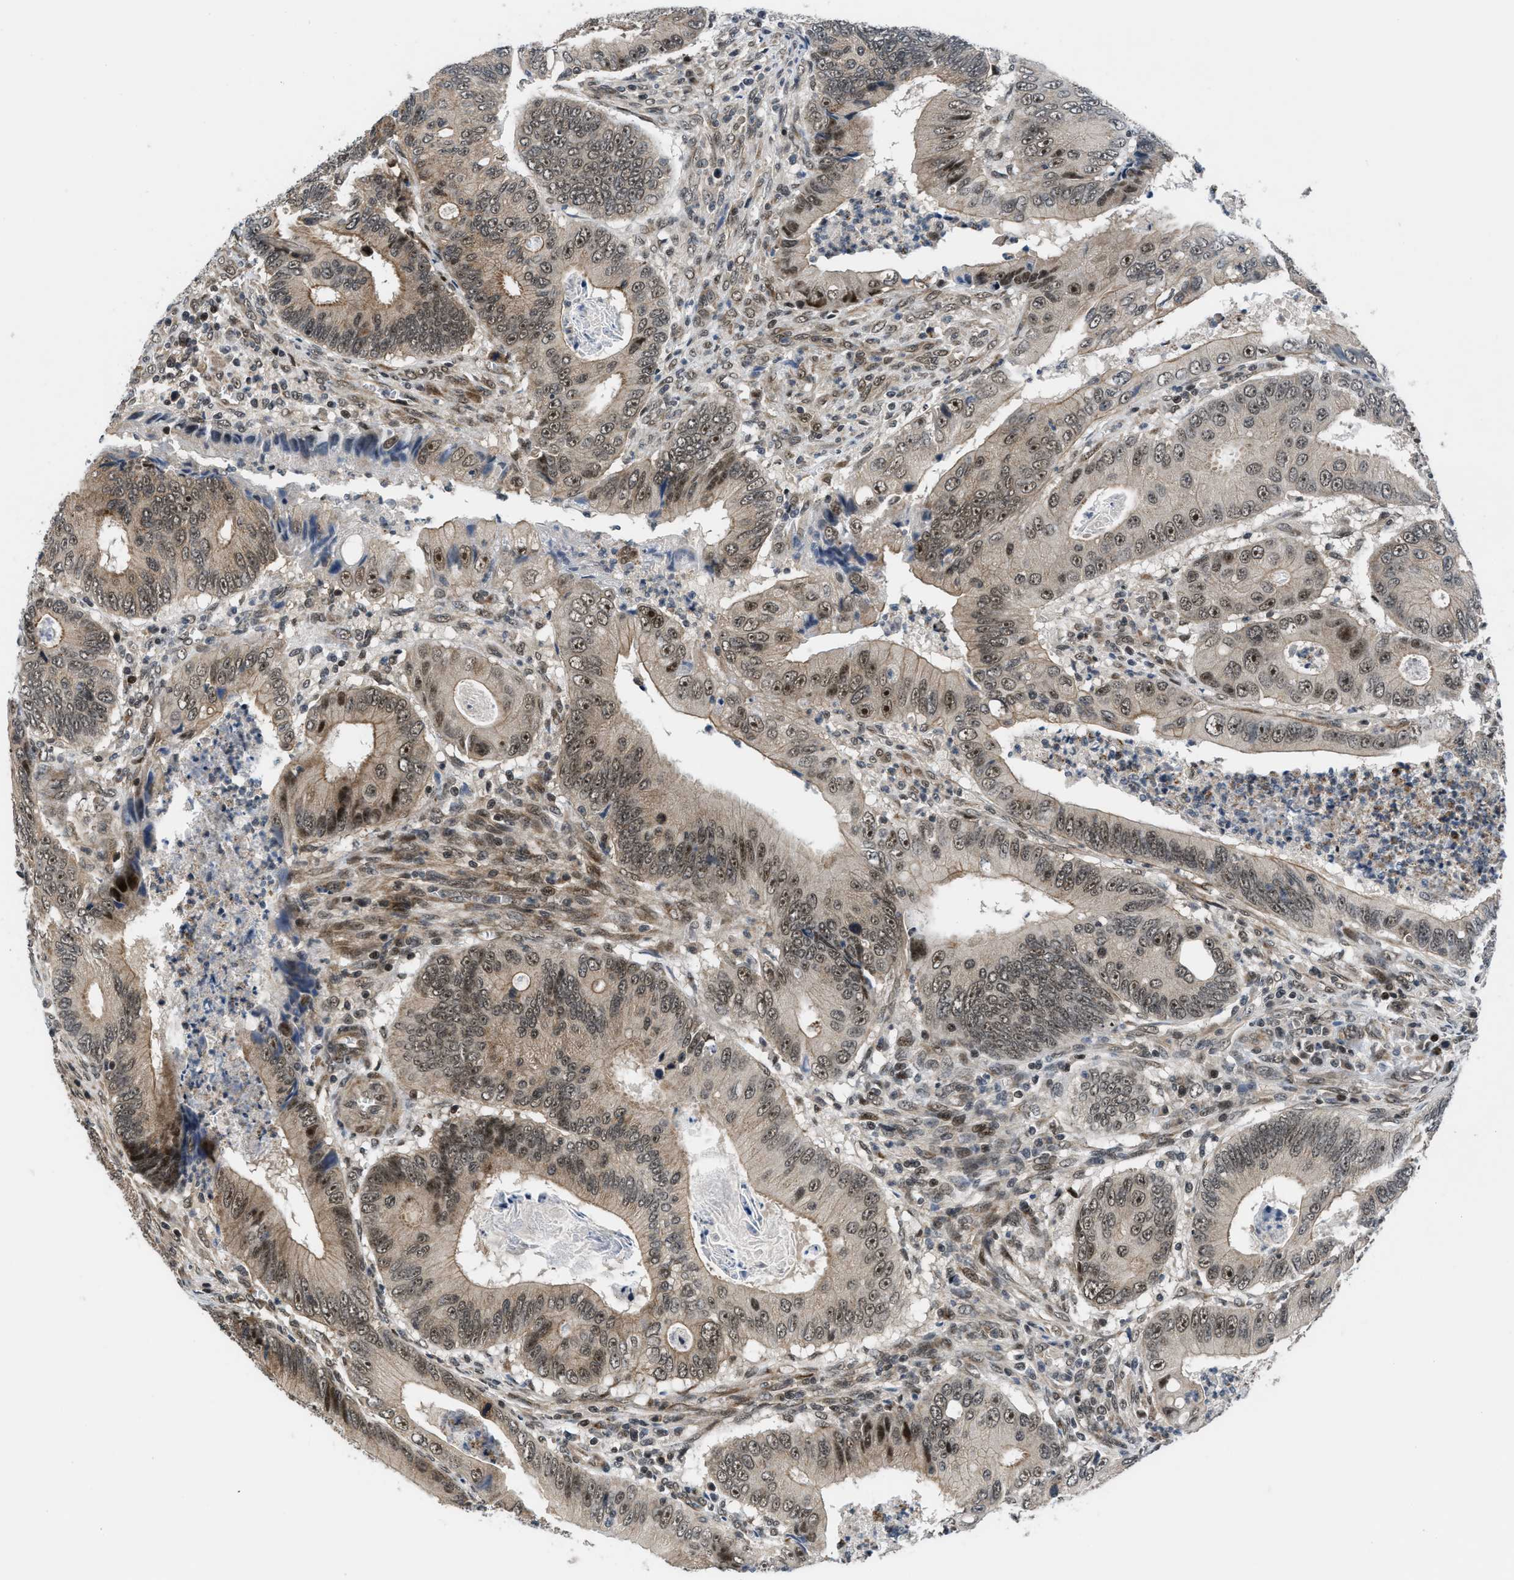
{"staining": {"intensity": "moderate", "quantity": ">75%", "location": "cytoplasmic/membranous,nuclear"}, "tissue": "colorectal cancer", "cell_type": "Tumor cells", "image_type": "cancer", "snomed": [{"axis": "morphology", "description": "Inflammation, NOS"}, {"axis": "morphology", "description": "Adenocarcinoma, NOS"}, {"axis": "topography", "description": "Colon"}], "caption": "A photomicrograph of adenocarcinoma (colorectal) stained for a protein displays moderate cytoplasmic/membranous and nuclear brown staining in tumor cells.", "gene": "SETD5", "patient": {"sex": "male", "age": 72}}